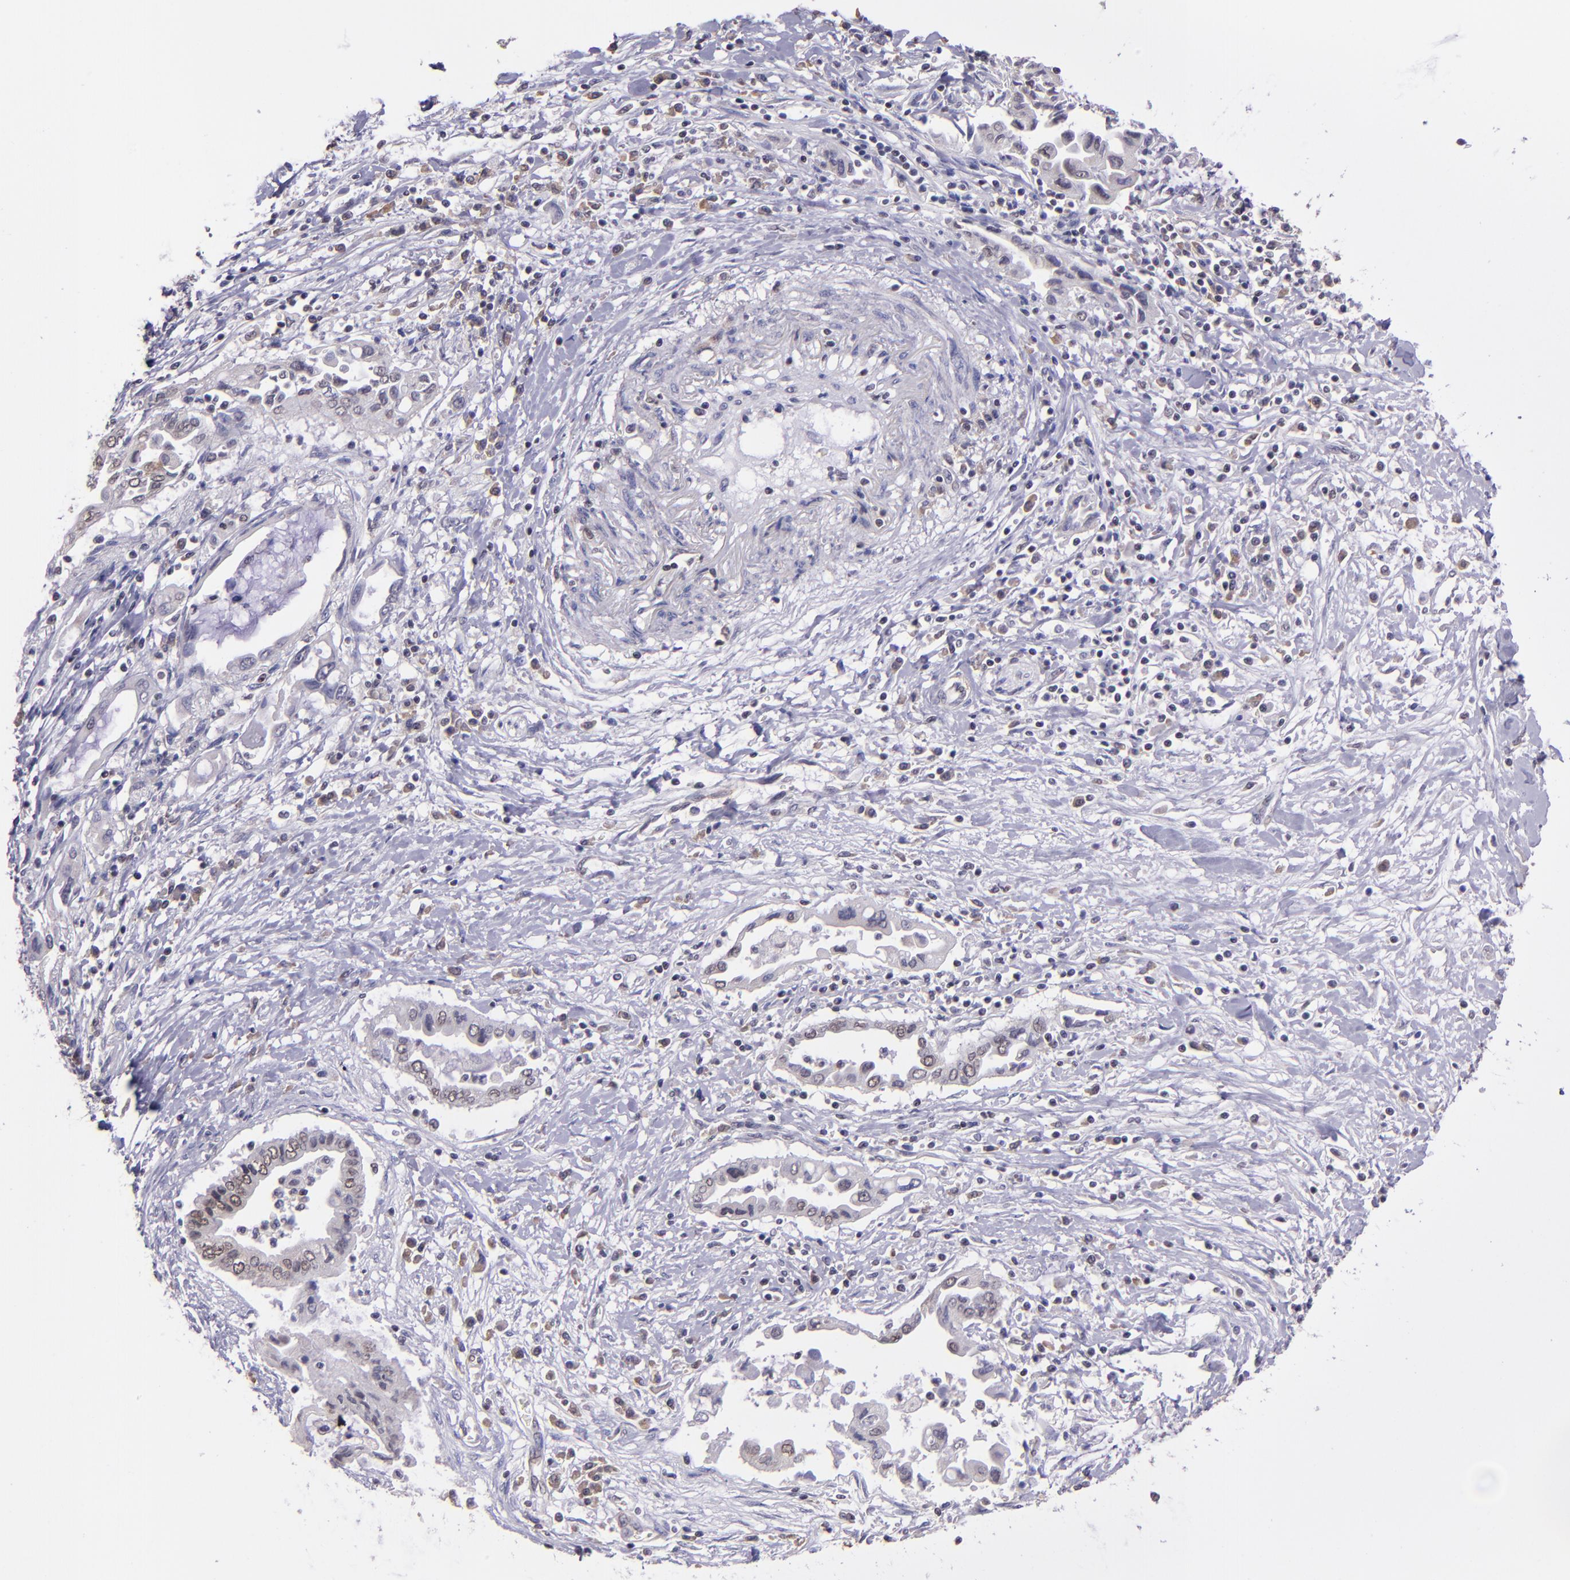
{"staining": {"intensity": "weak", "quantity": "25%-75%", "location": "cytoplasmic/membranous,nuclear"}, "tissue": "pancreatic cancer", "cell_type": "Tumor cells", "image_type": "cancer", "snomed": [{"axis": "morphology", "description": "Adenocarcinoma, NOS"}, {"axis": "topography", "description": "Pancreas"}], "caption": "A micrograph of human pancreatic cancer stained for a protein displays weak cytoplasmic/membranous and nuclear brown staining in tumor cells.", "gene": "ELF1", "patient": {"sex": "female", "age": 57}}